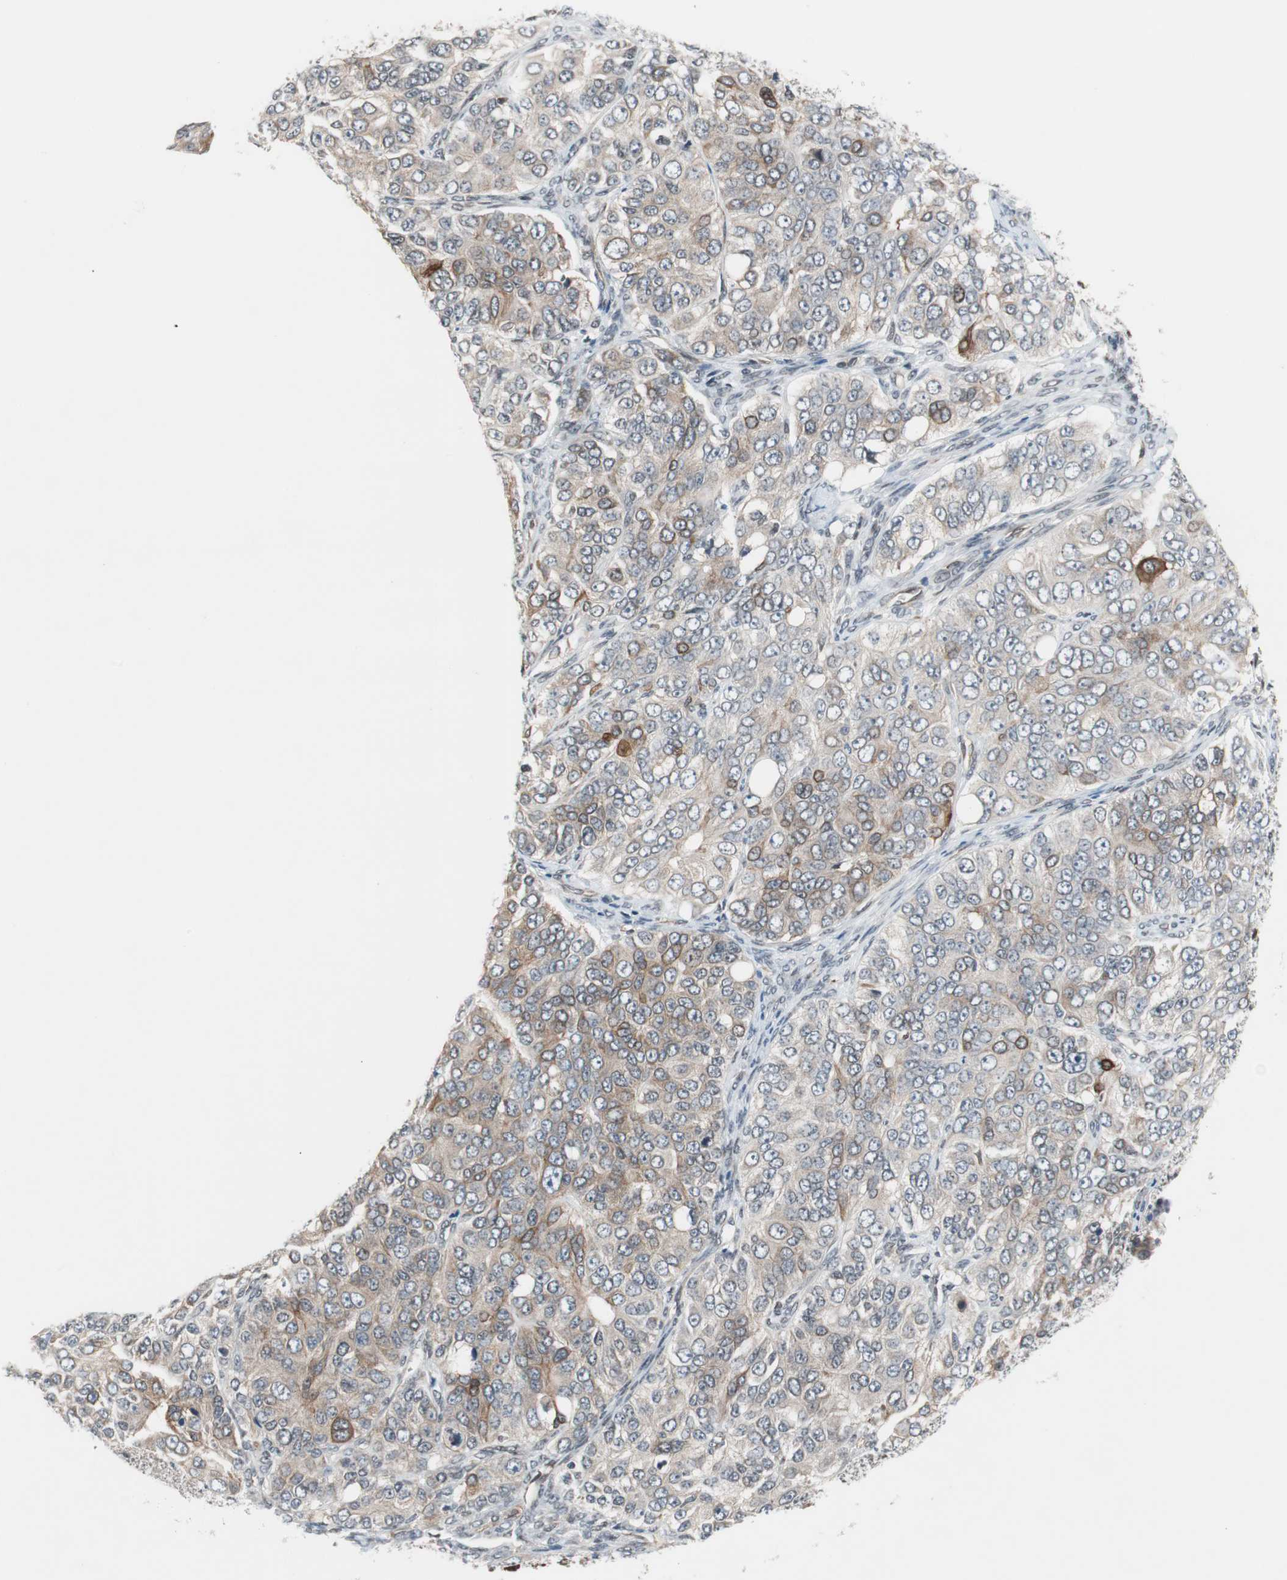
{"staining": {"intensity": "weak", "quantity": "25%-75%", "location": "cytoplasmic/membranous"}, "tissue": "ovarian cancer", "cell_type": "Tumor cells", "image_type": "cancer", "snomed": [{"axis": "morphology", "description": "Carcinoma, endometroid"}, {"axis": "topography", "description": "Ovary"}], "caption": "Ovarian cancer stained with immunohistochemistry (IHC) shows weak cytoplasmic/membranous staining in approximately 25%-75% of tumor cells. The staining is performed using DAB (3,3'-diaminobenzidine) brown chromogen to label protein expression. The nuclei are counter-stained blue using hematoxylin.", "gene": "ZNF512B", "patient": {"sex": "female", "age": 51}}